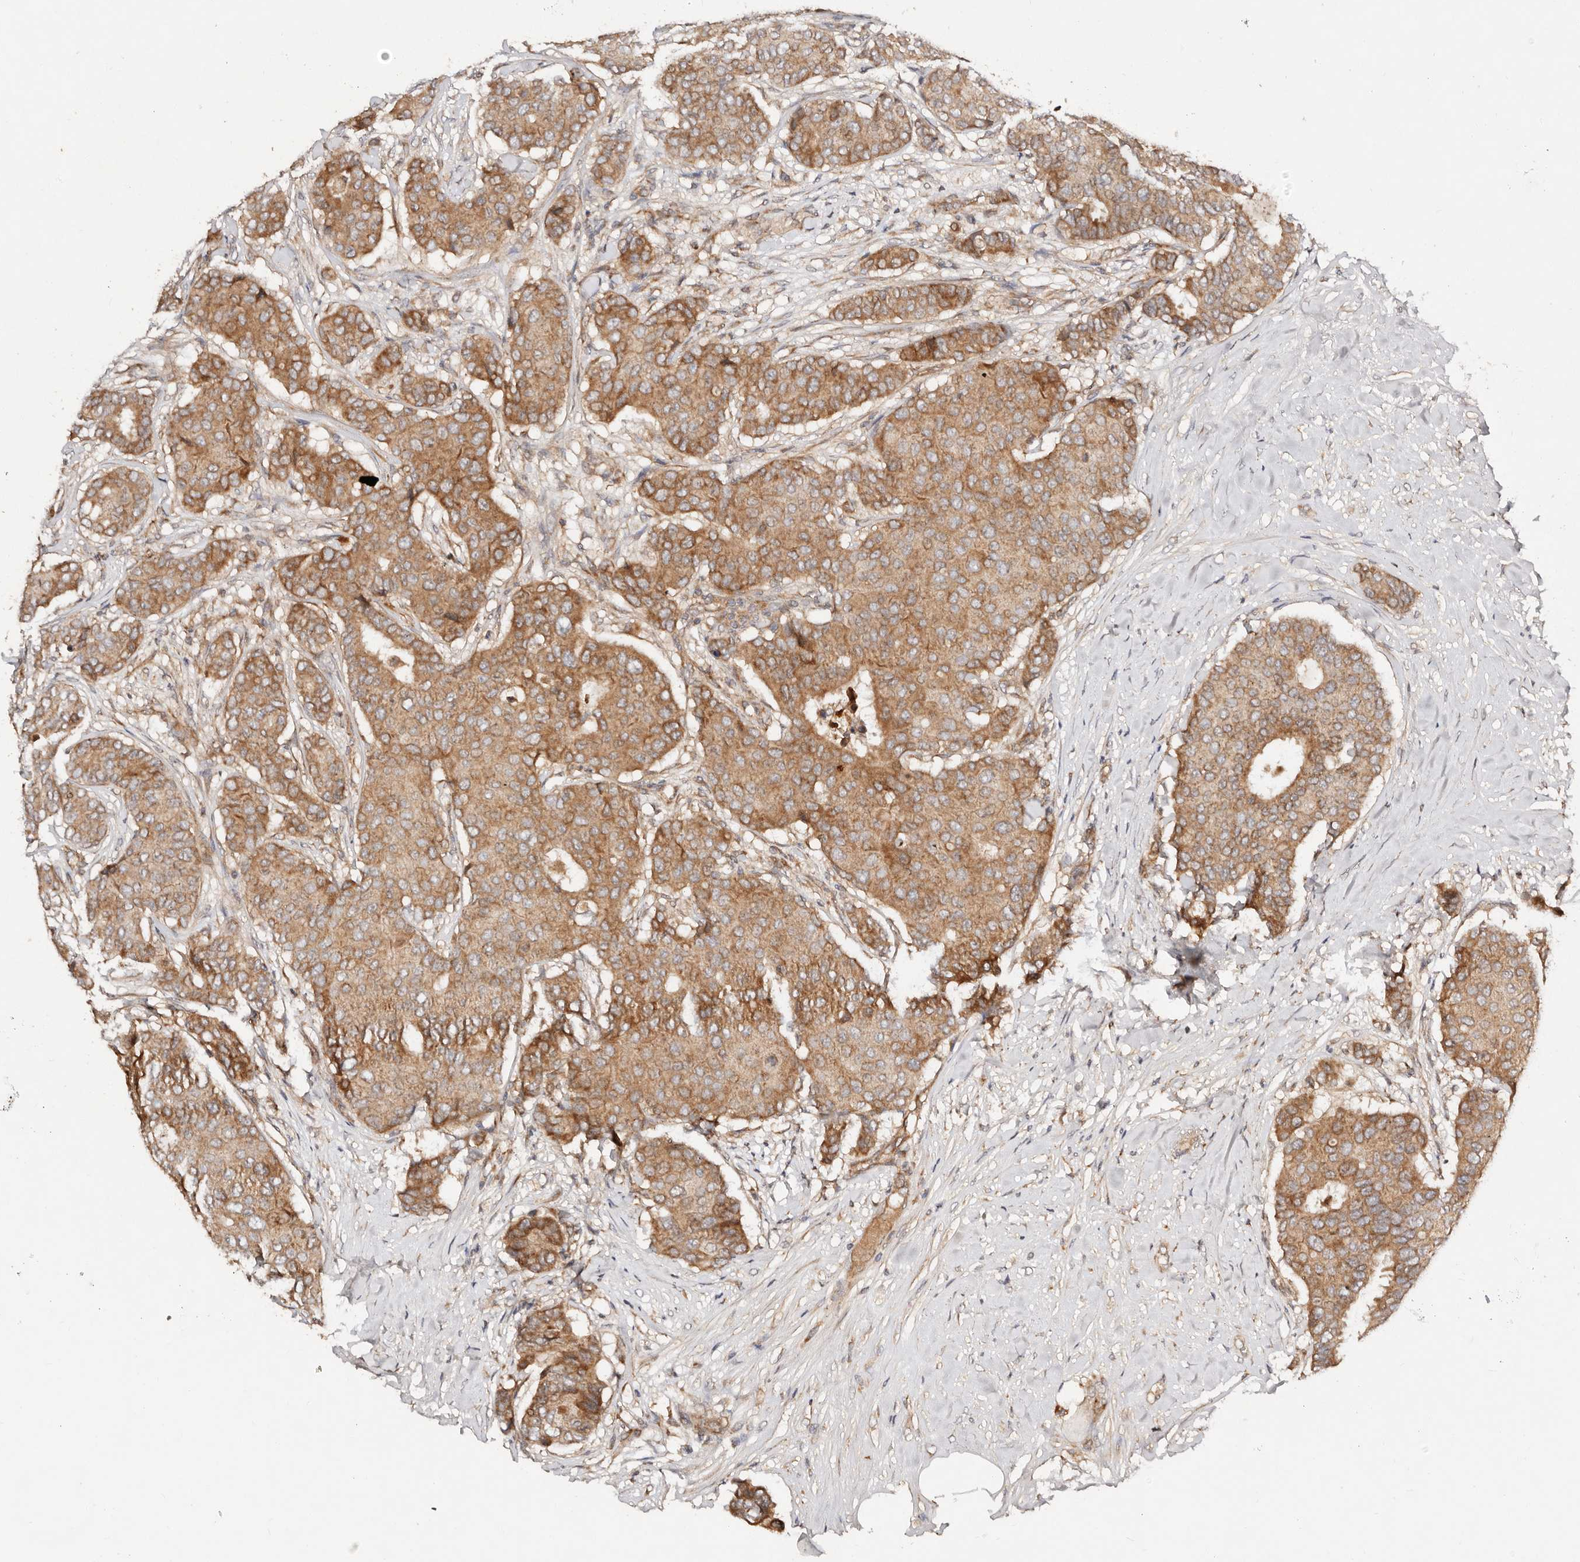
{"staining": {"intensity": "moderate", "quantity": ">75%", "location": "cytoplasmic/membranous"}, "tissue": "breast cancer", "cell_type": "Tumor cells", "image_type": "cancer", "snomed": [{"axis": "morphology", "description": "Duct carcinoma"}, {"axis": "topography", "description": "Breast"}], "caption": "Moderate cytoplasmic/membranous protein expression is present in about >75% of tumor cells in breast cancer (invasive ductal carcinoma).", "gene": "DENND11", "patient": {"sex": "female", "age": 75}}